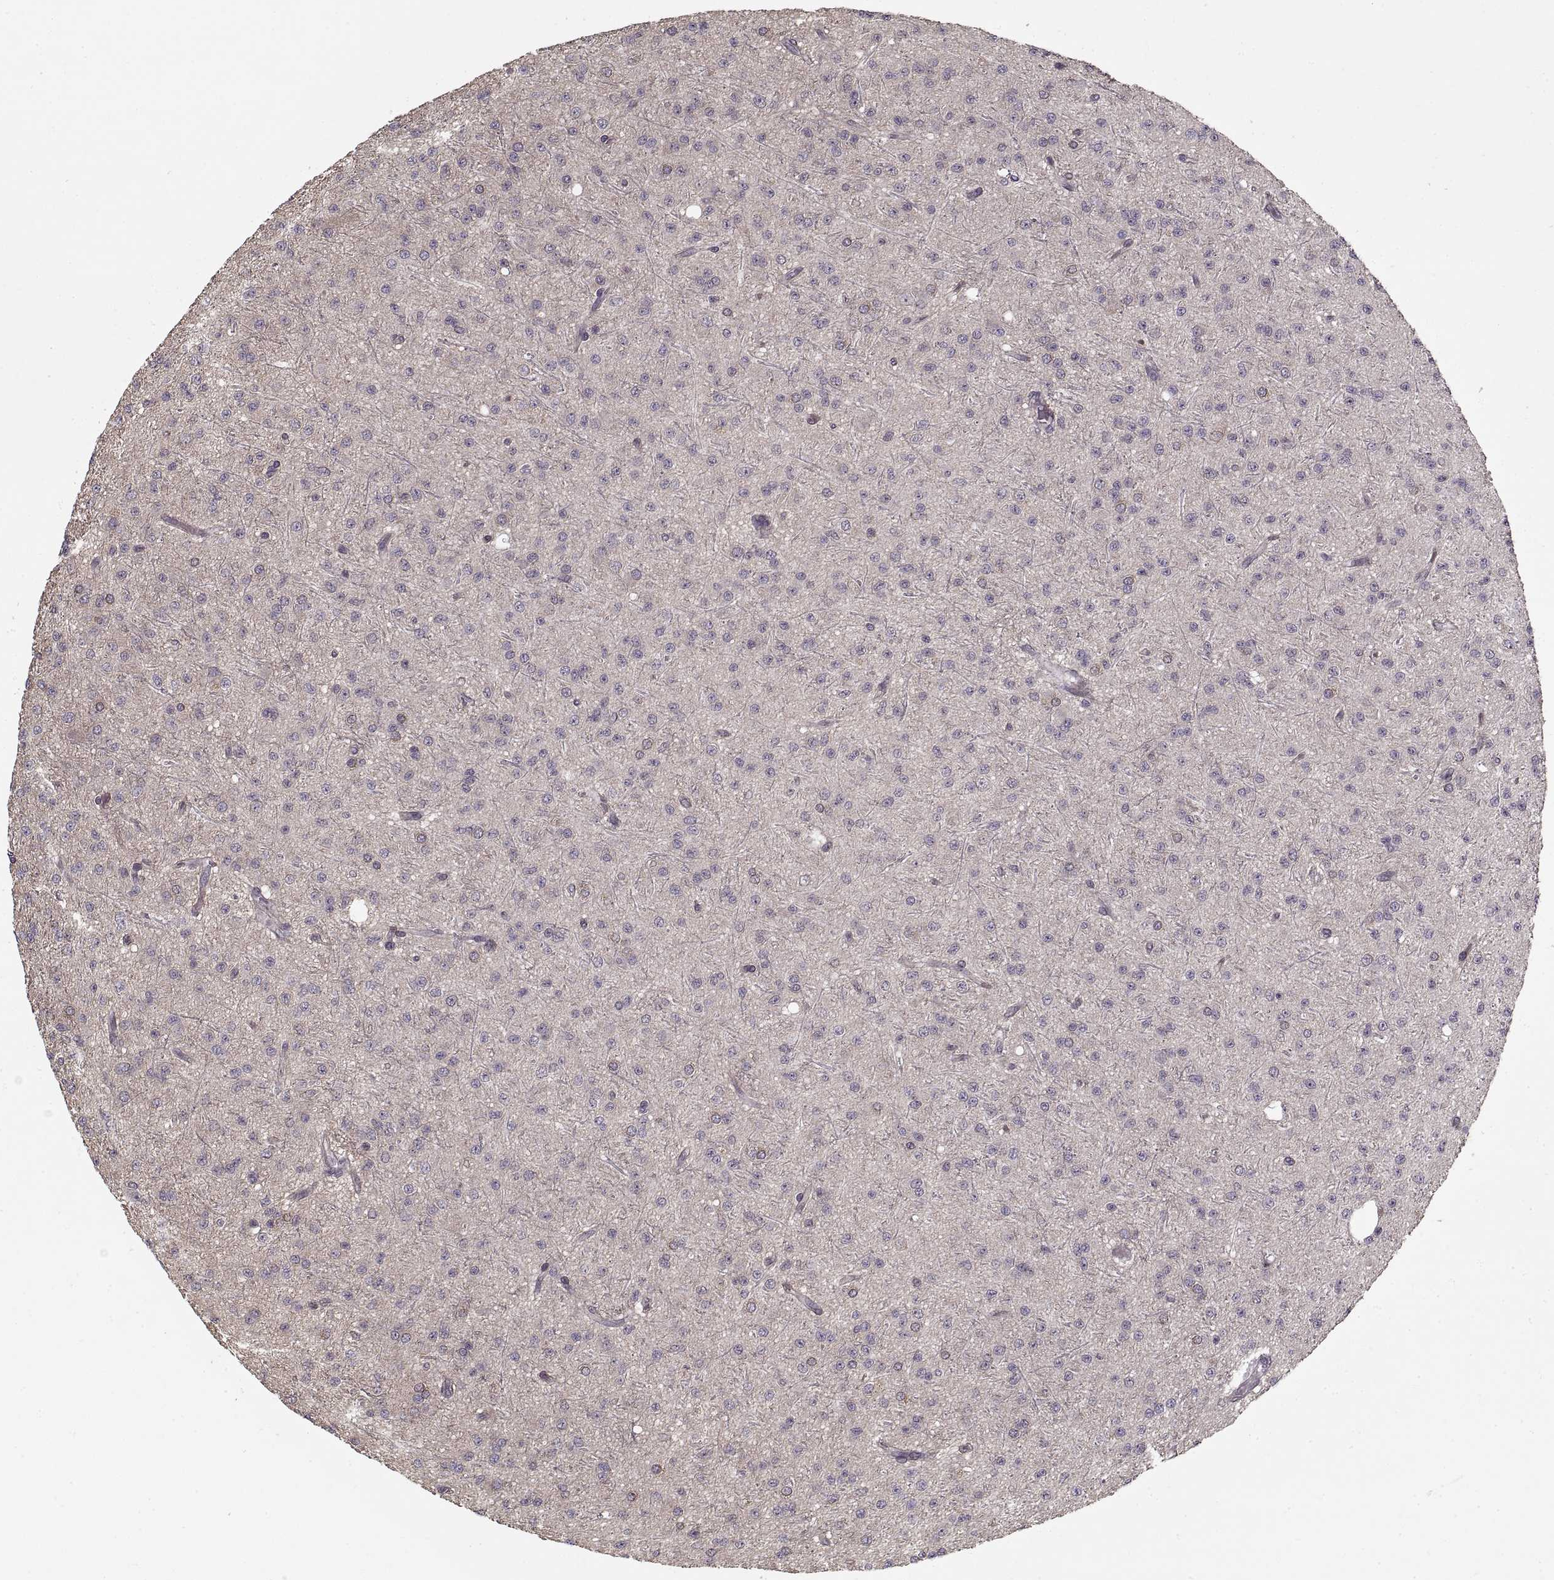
{"staining": {"intensity": "negative", "quantity": "none", "location": "none"}, "tissue": "glioma", "cell_type": "Tumor cells", "image_type": "cancer", "snomed": [{"axis": "morphology", "description": "Glioma, malignant, Low grade"}, {"axis": "topography", "description": "Brain"}], "caption": "Tumor cells are negative for brown protein staining in glioma.", "gene": "LAMB2", "patient": {"sex": "male", "age": 27}}